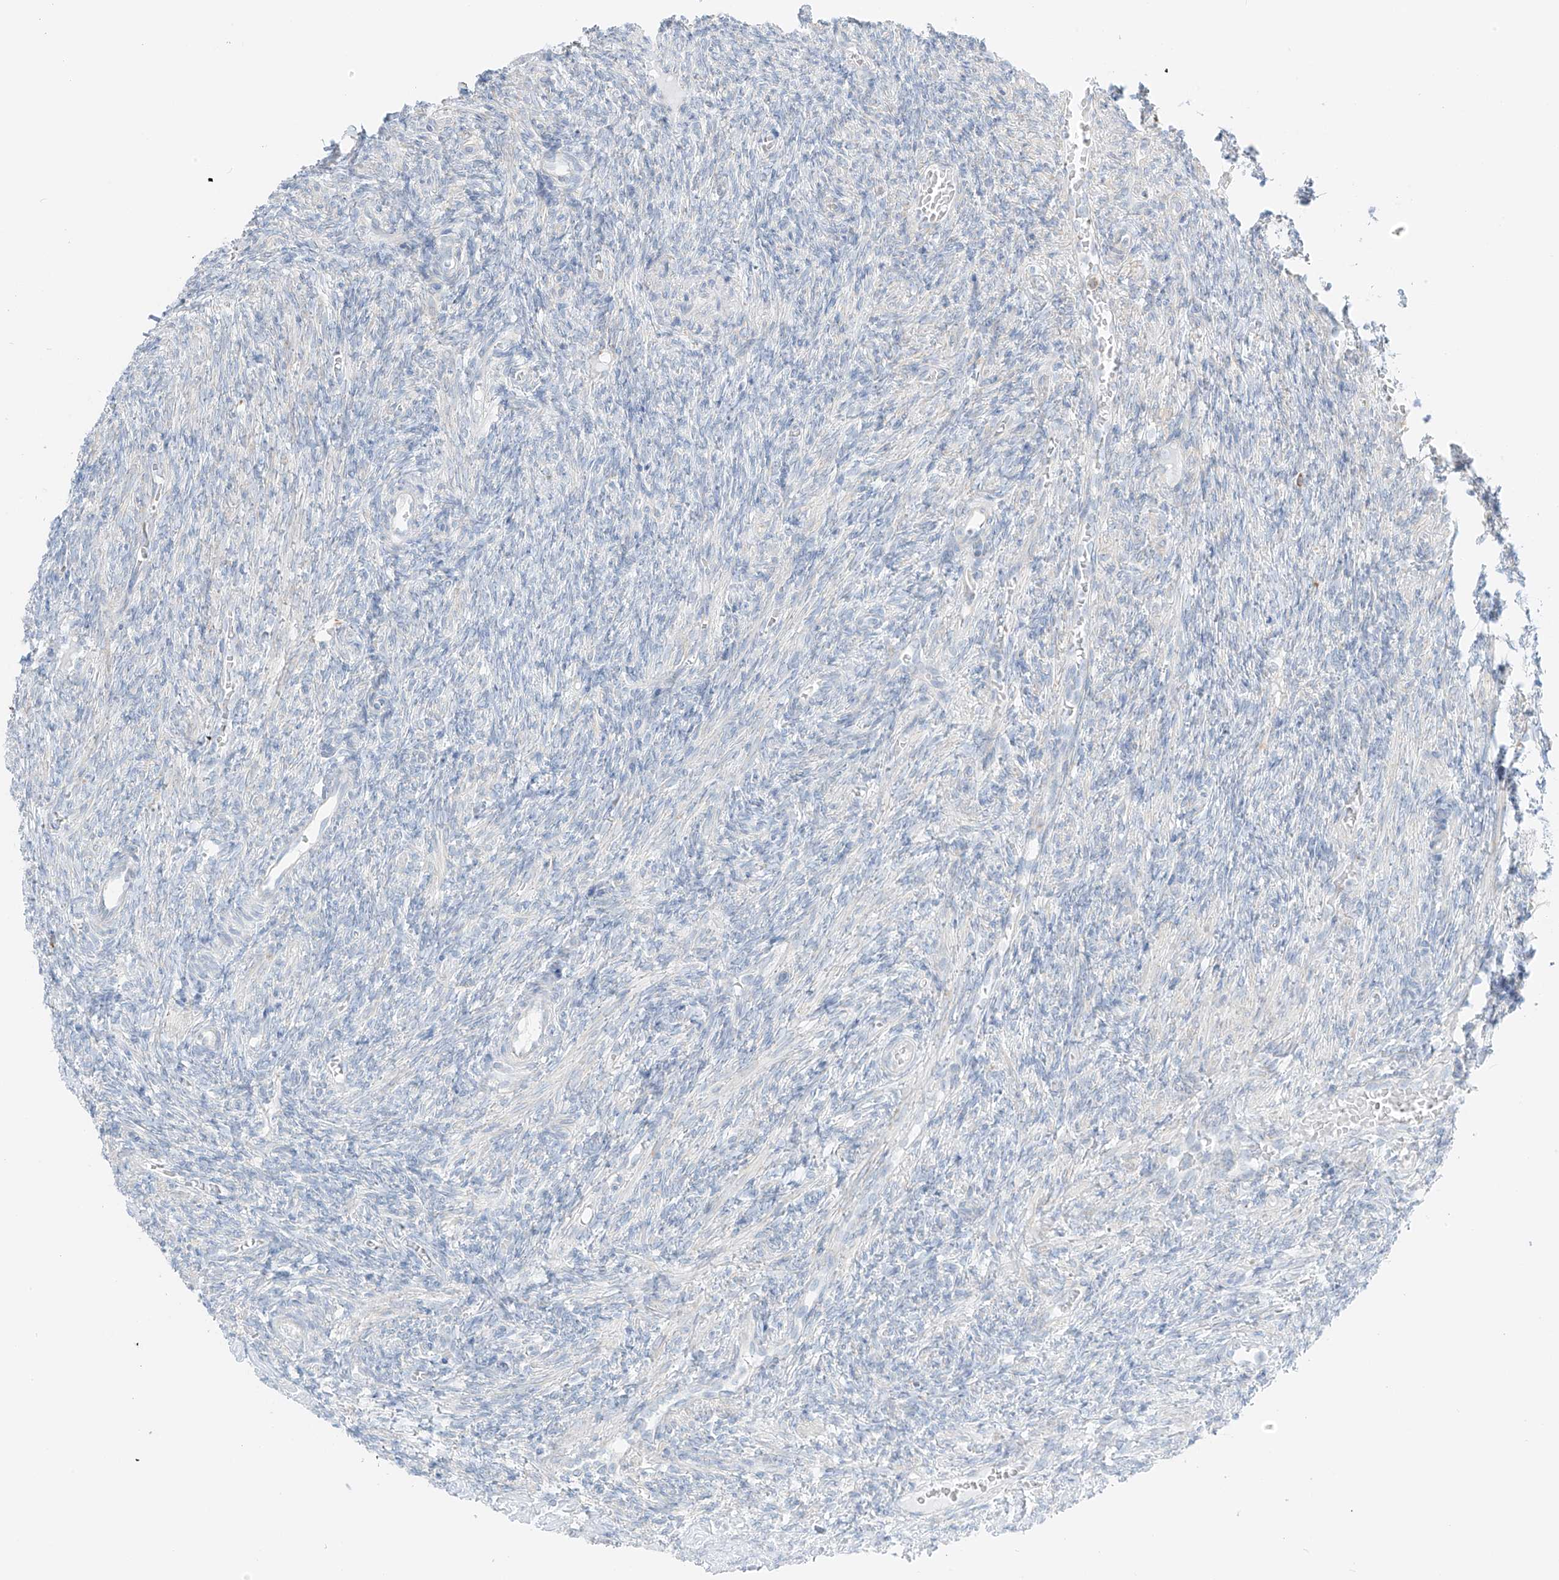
{"staining": {"intensity": "negative", "quantity": "none", "location": "none"}, "tissue": "ovary", "cell_type": "Ovarian stroma cells", "image_type": "normal", "snomed": [{"axis": "morphology", "description": "Normal tissue, NOS"}, {"axis": "topography", "description": "Ovary"}], "caption": "This is an immunohistochemistry histopathology image of unremarkable ovary. There is no positivity in ovarian stroma cells.", "gene": "LRRC59", "patient": {"sex": "female", "age": 27}}